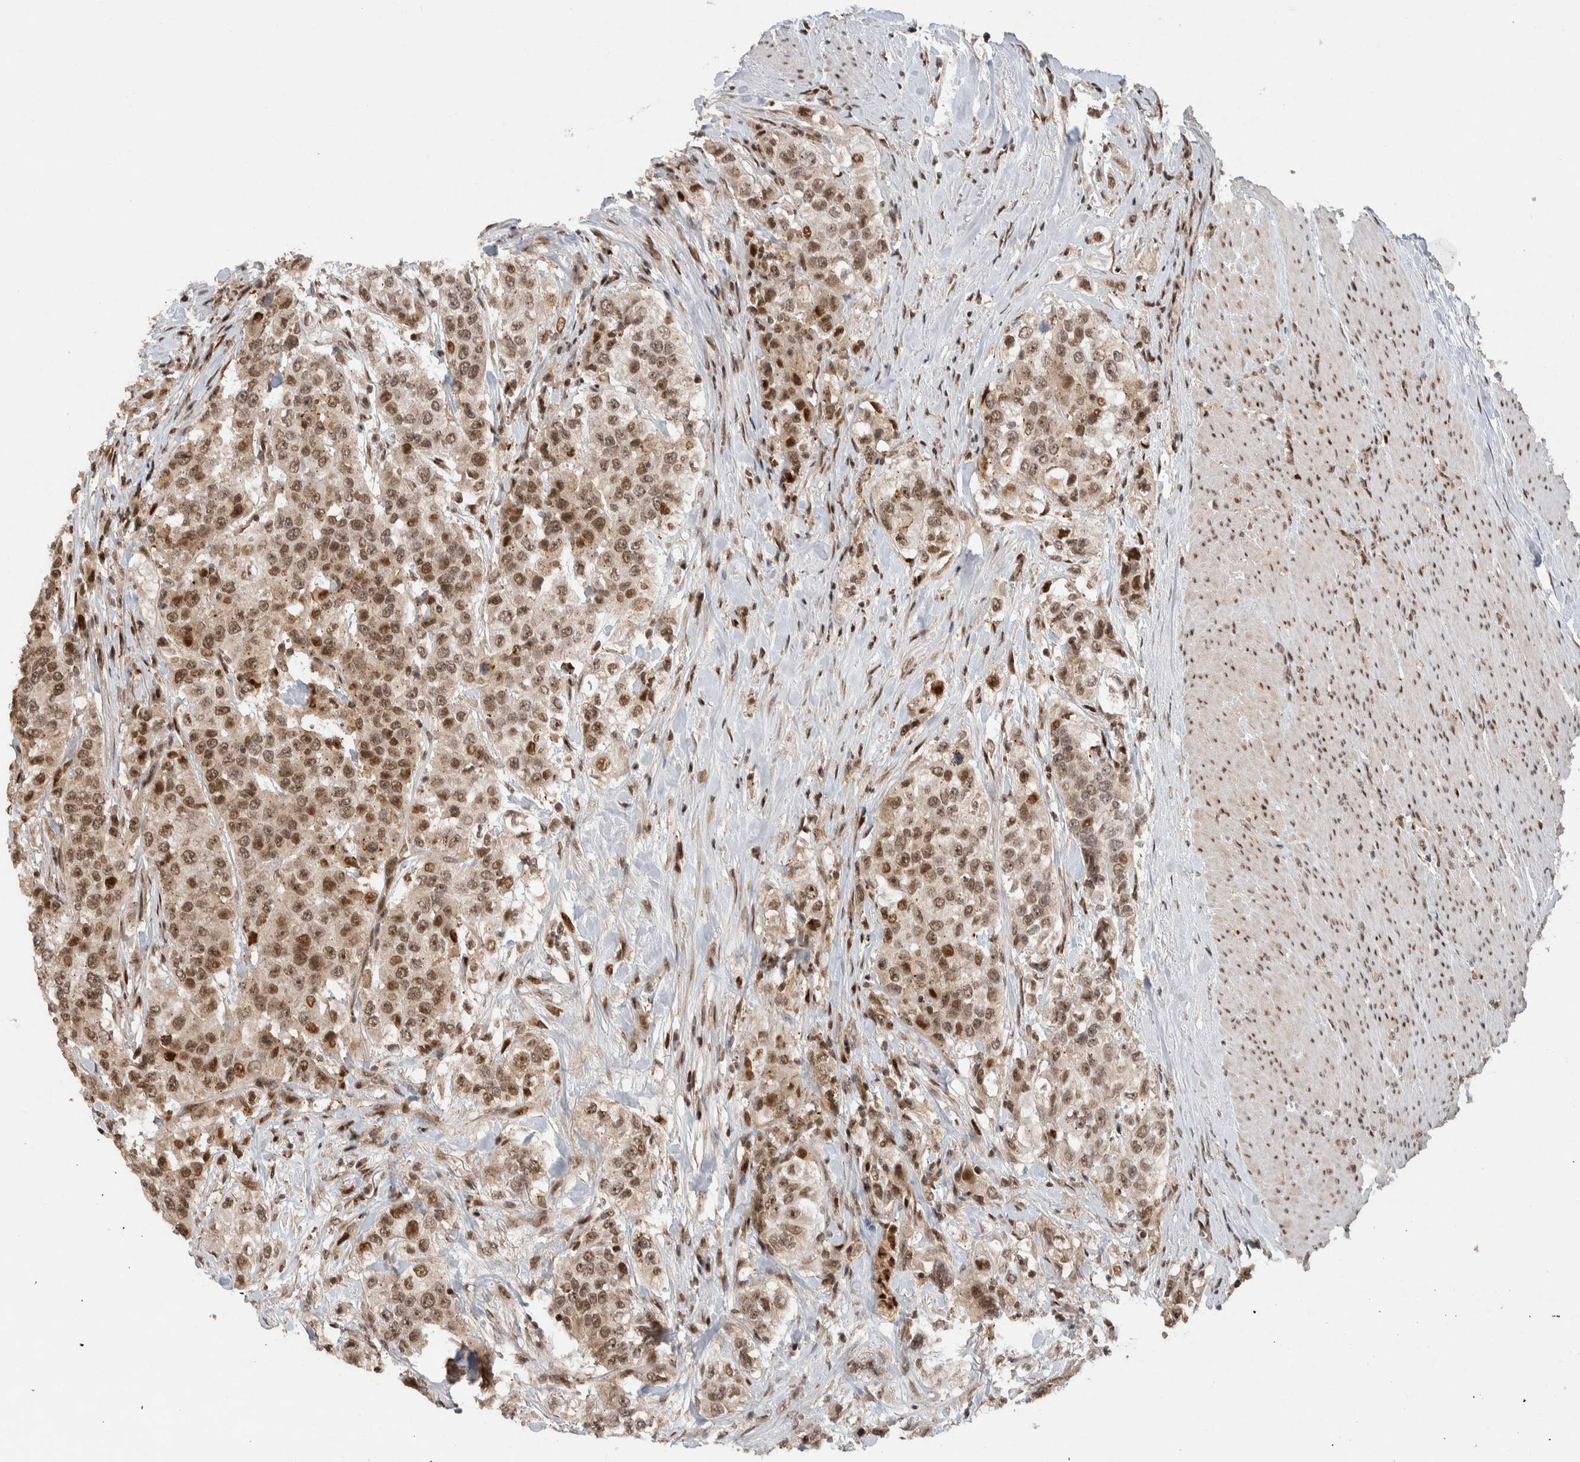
{"staining": {"intensity": "moderate", "quantity": ">75%", "location": "nuclear"}, "tissue": "urothelial cancer", "cell_type": "Tumor cells", "image_type": "cancer", "snomed": [{"axis": "morphology", "description": "Urothelial carcinoma, High grade"}, {"axis": "topography", "description": "Urinary bladder"}], "caption": "Immunohistochemical staining of human urothelial cancer reveals moderate nuclear protein staining in about >75% of tumor cells.", "gene": "ZNF521", "patient": {"sex": "female", "age": 80}}